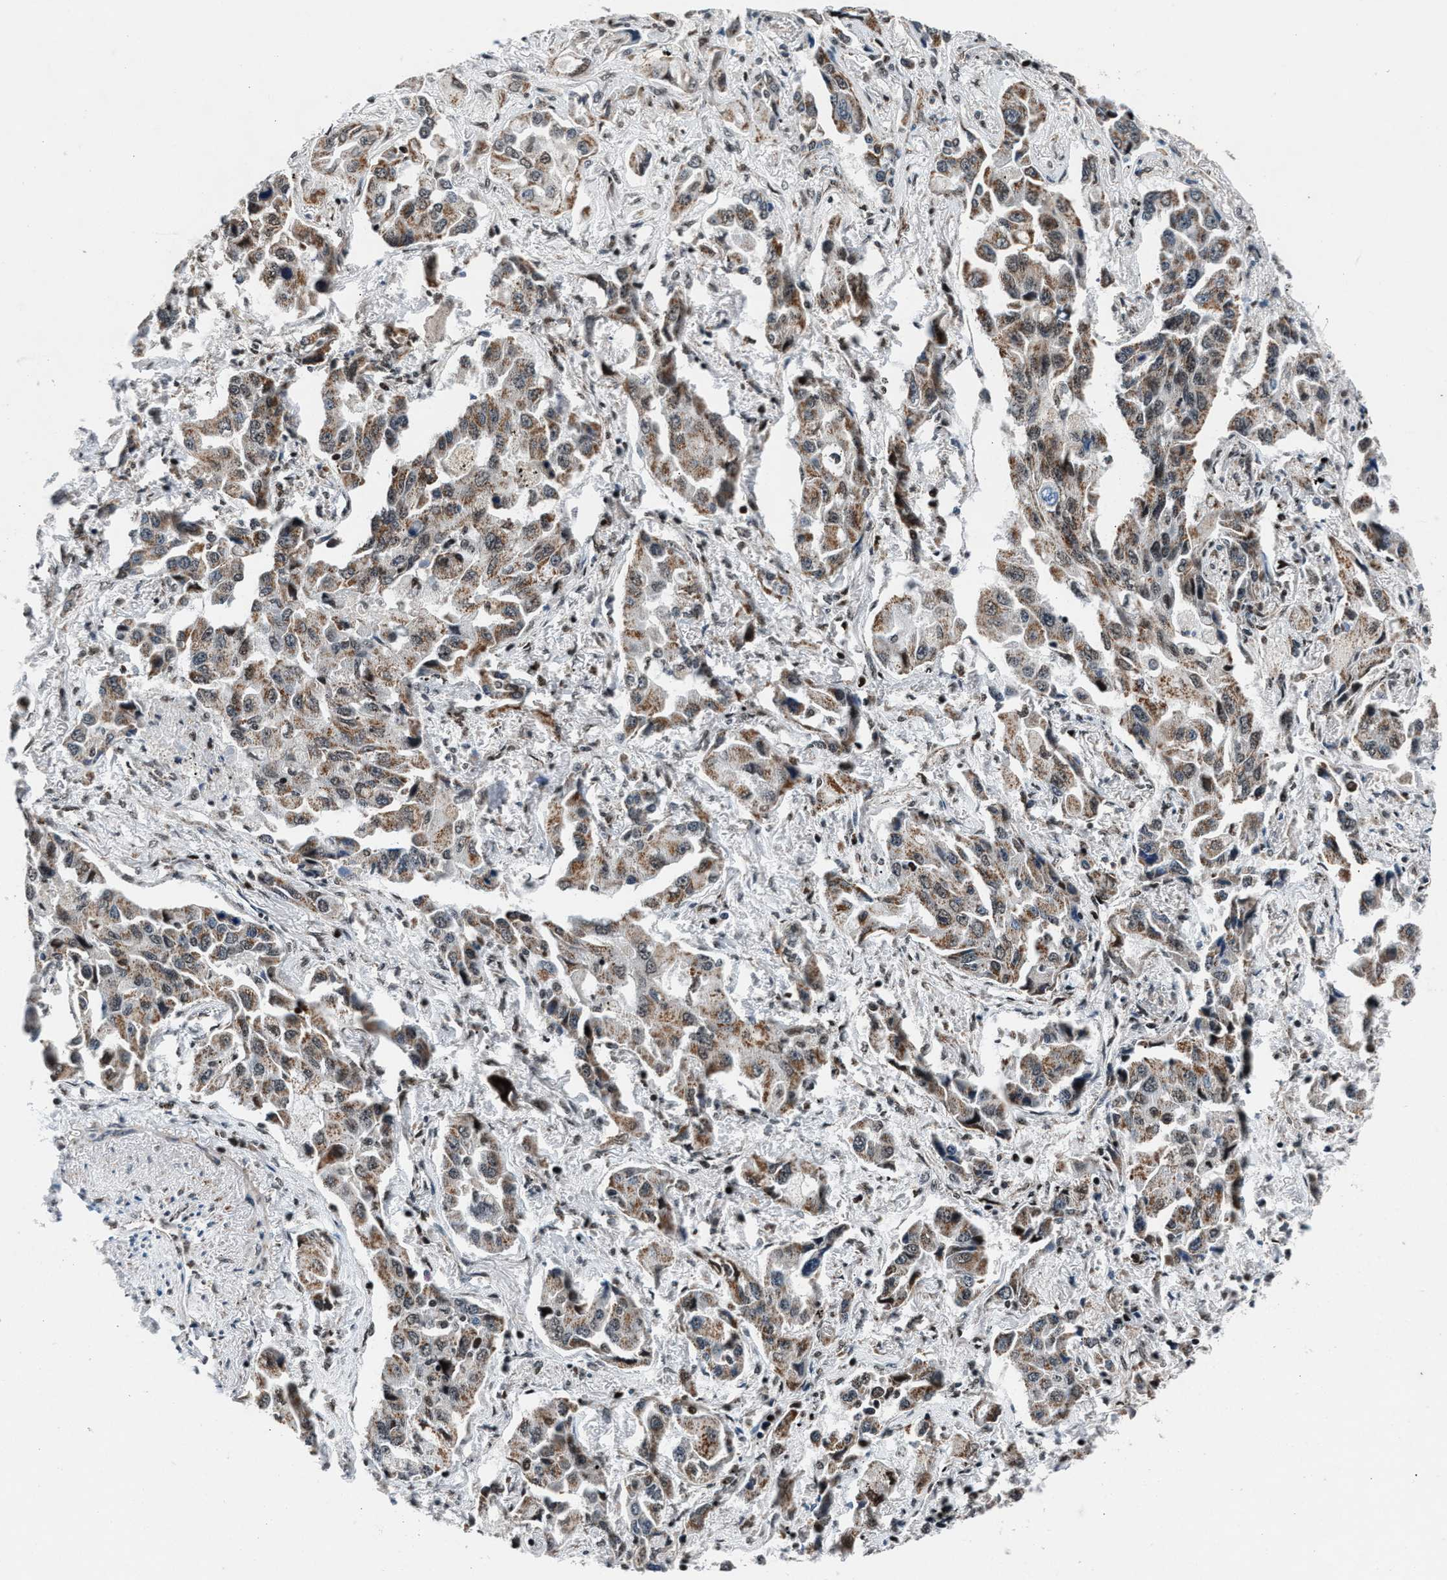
{"staining": {"intensity": "weak", "quantity": ">75%", "location": "cytoplasmic/membranous"}, "tissue": "lung cancer", "cell_type": "Tumor cells", "image_type": "cancer", "snomed": [{"axis": "morphology", "description": "Adenocarcinoma, NOS"}, {"axis": "topography", "description": "Lung"}], "caption": "Protein staining demonstrates weak cytoplasmic/membranous expression in about >75% of tumor cells in lung cancer.", "gene": "PRRC2B", "patient": {"sex": "female", "age": 65}}